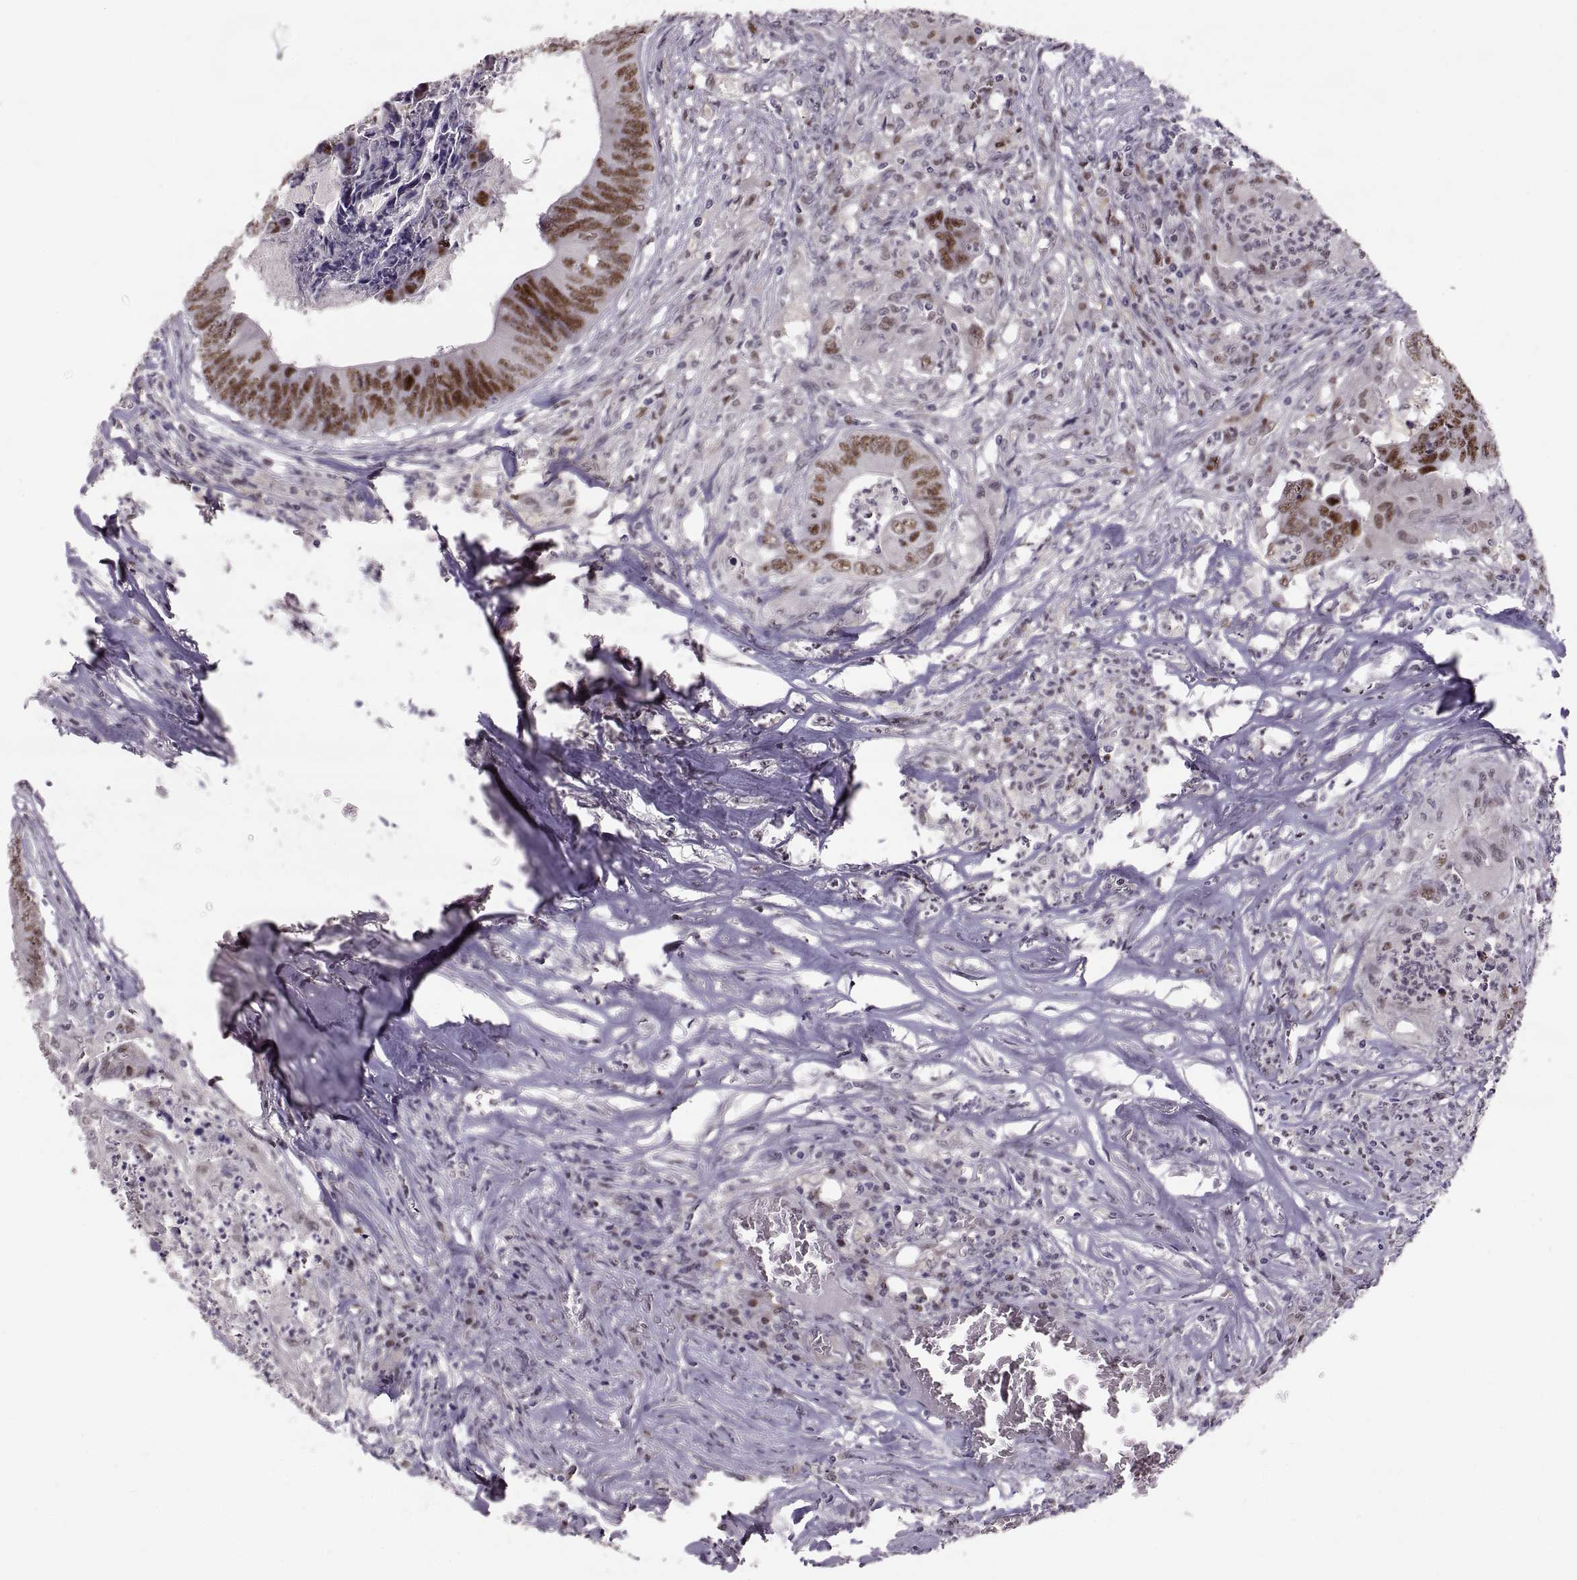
{"staining": {"intensity": "strong", "quantity": ">75%", "location": "nuclear"}, "tissue": "colorectal cancer", "cell_type": "Tumor cells", "image_type": "cancer", "snomed": [{"axis": "morphology", "description": "Adenocarcinoma, NOS"}, {"axis": "topography", "description": "Colon"}], "caption": "Immunohistochemistry micrograph of colorectal cancer stained for a protein (brown), which shows high levels of strong nuclear staining in approximately >75% of tumor cells.", "gene": "SNAI1", "patient": {"sex": "male", "age": 84}}